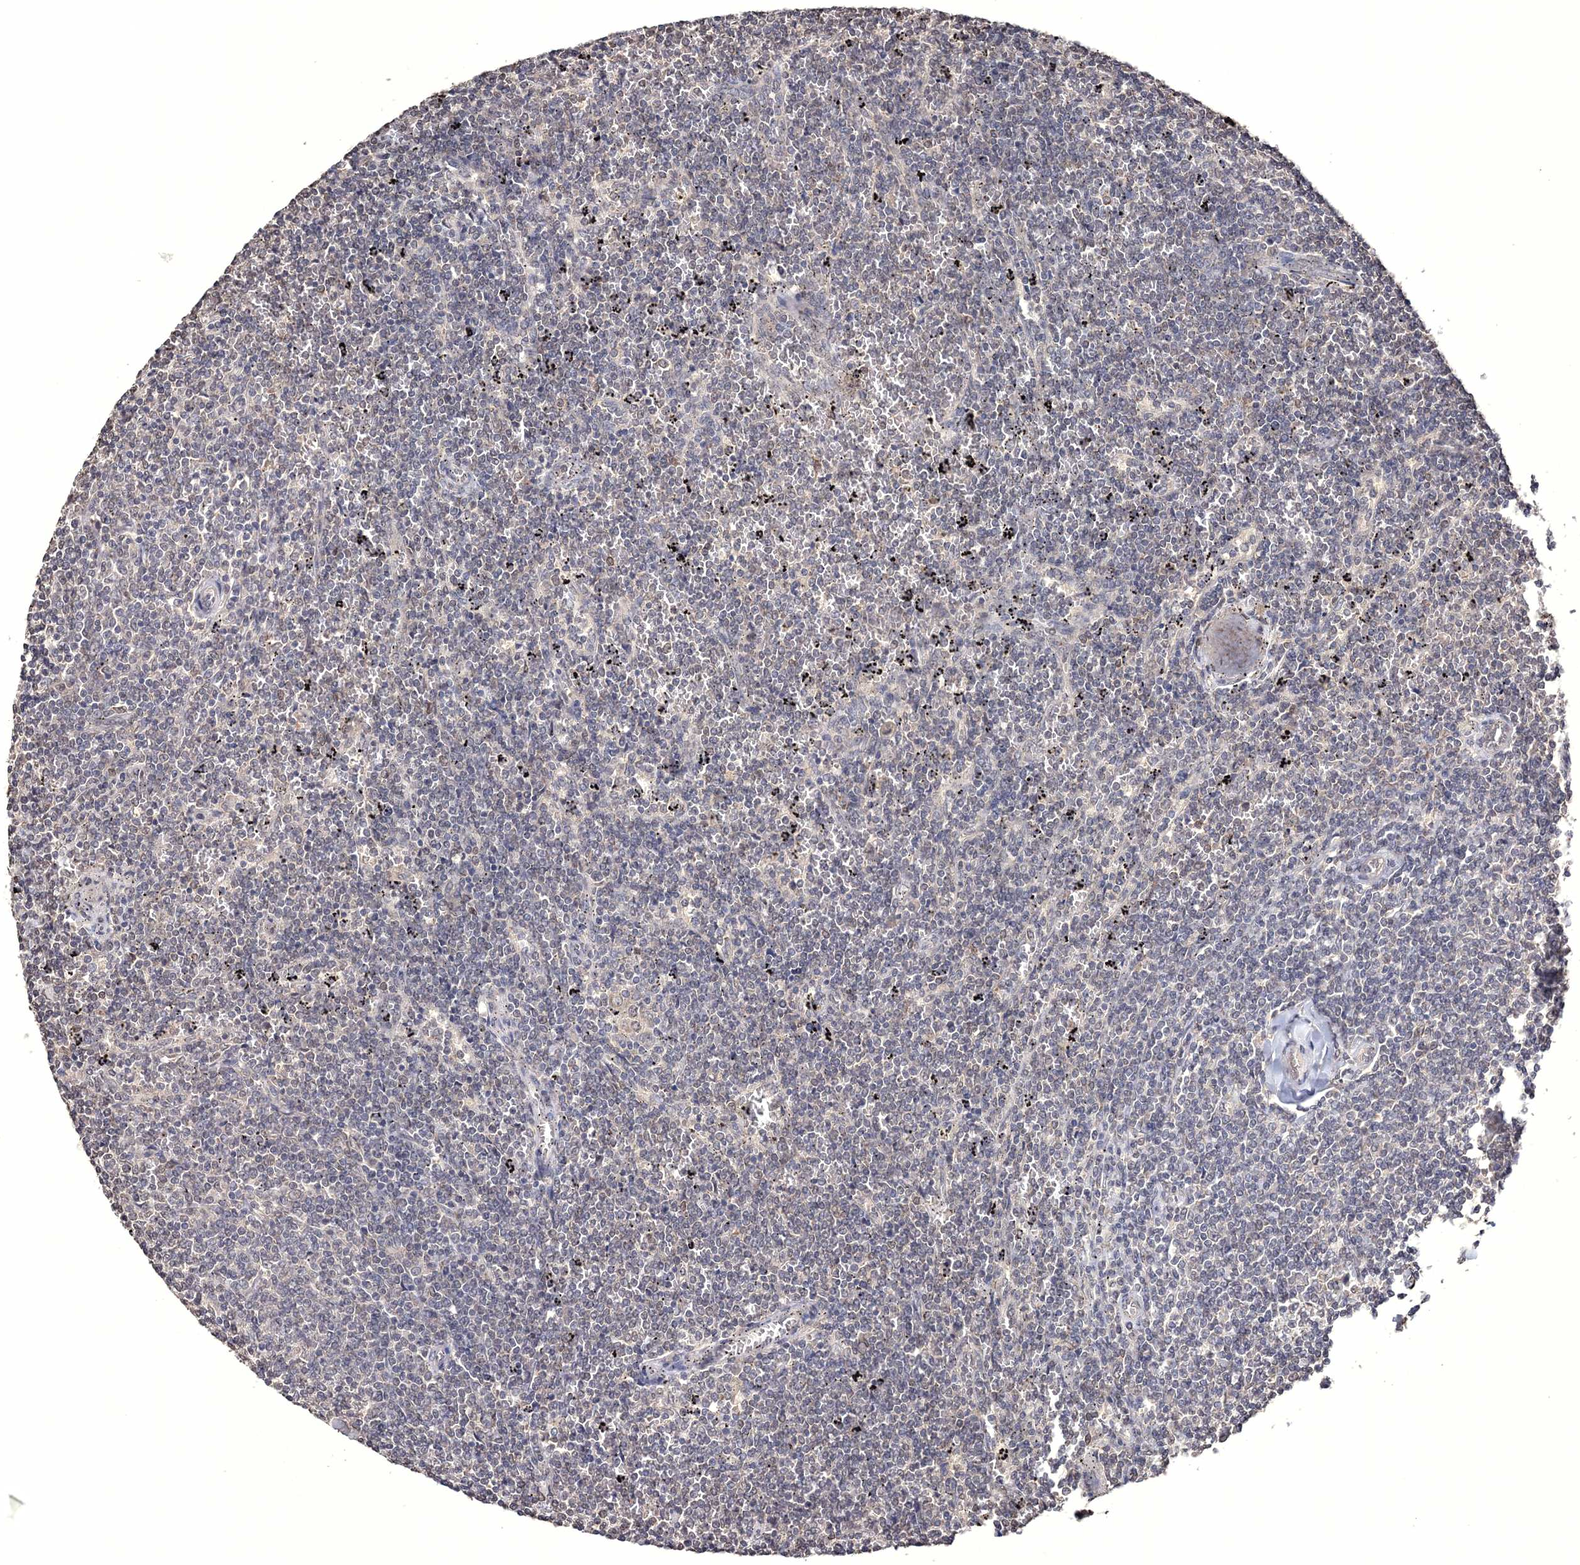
{"staining": {"intensity": "negative", "quantity": "none", "location": "none"}, "tissue": "lymphoma", "cell_type": "Tumor cells", "image_type": "cancer", "snomed": [{"axis": "morphology", "description": "Malignant lymphoma, non-Hodgkin's type, Low grade"}, {"axis": "topography", "description": "Spleen"}], "caption": "DAB (3,3'-diaminobenzidine) immunohistochemical staining of human malignant lymphoma, non-Hodgkin's type (low-grade) reveals no significant expression in tumor cells.", "gene": "GPN1", "patient": {"sex": "female", "age": 50}}